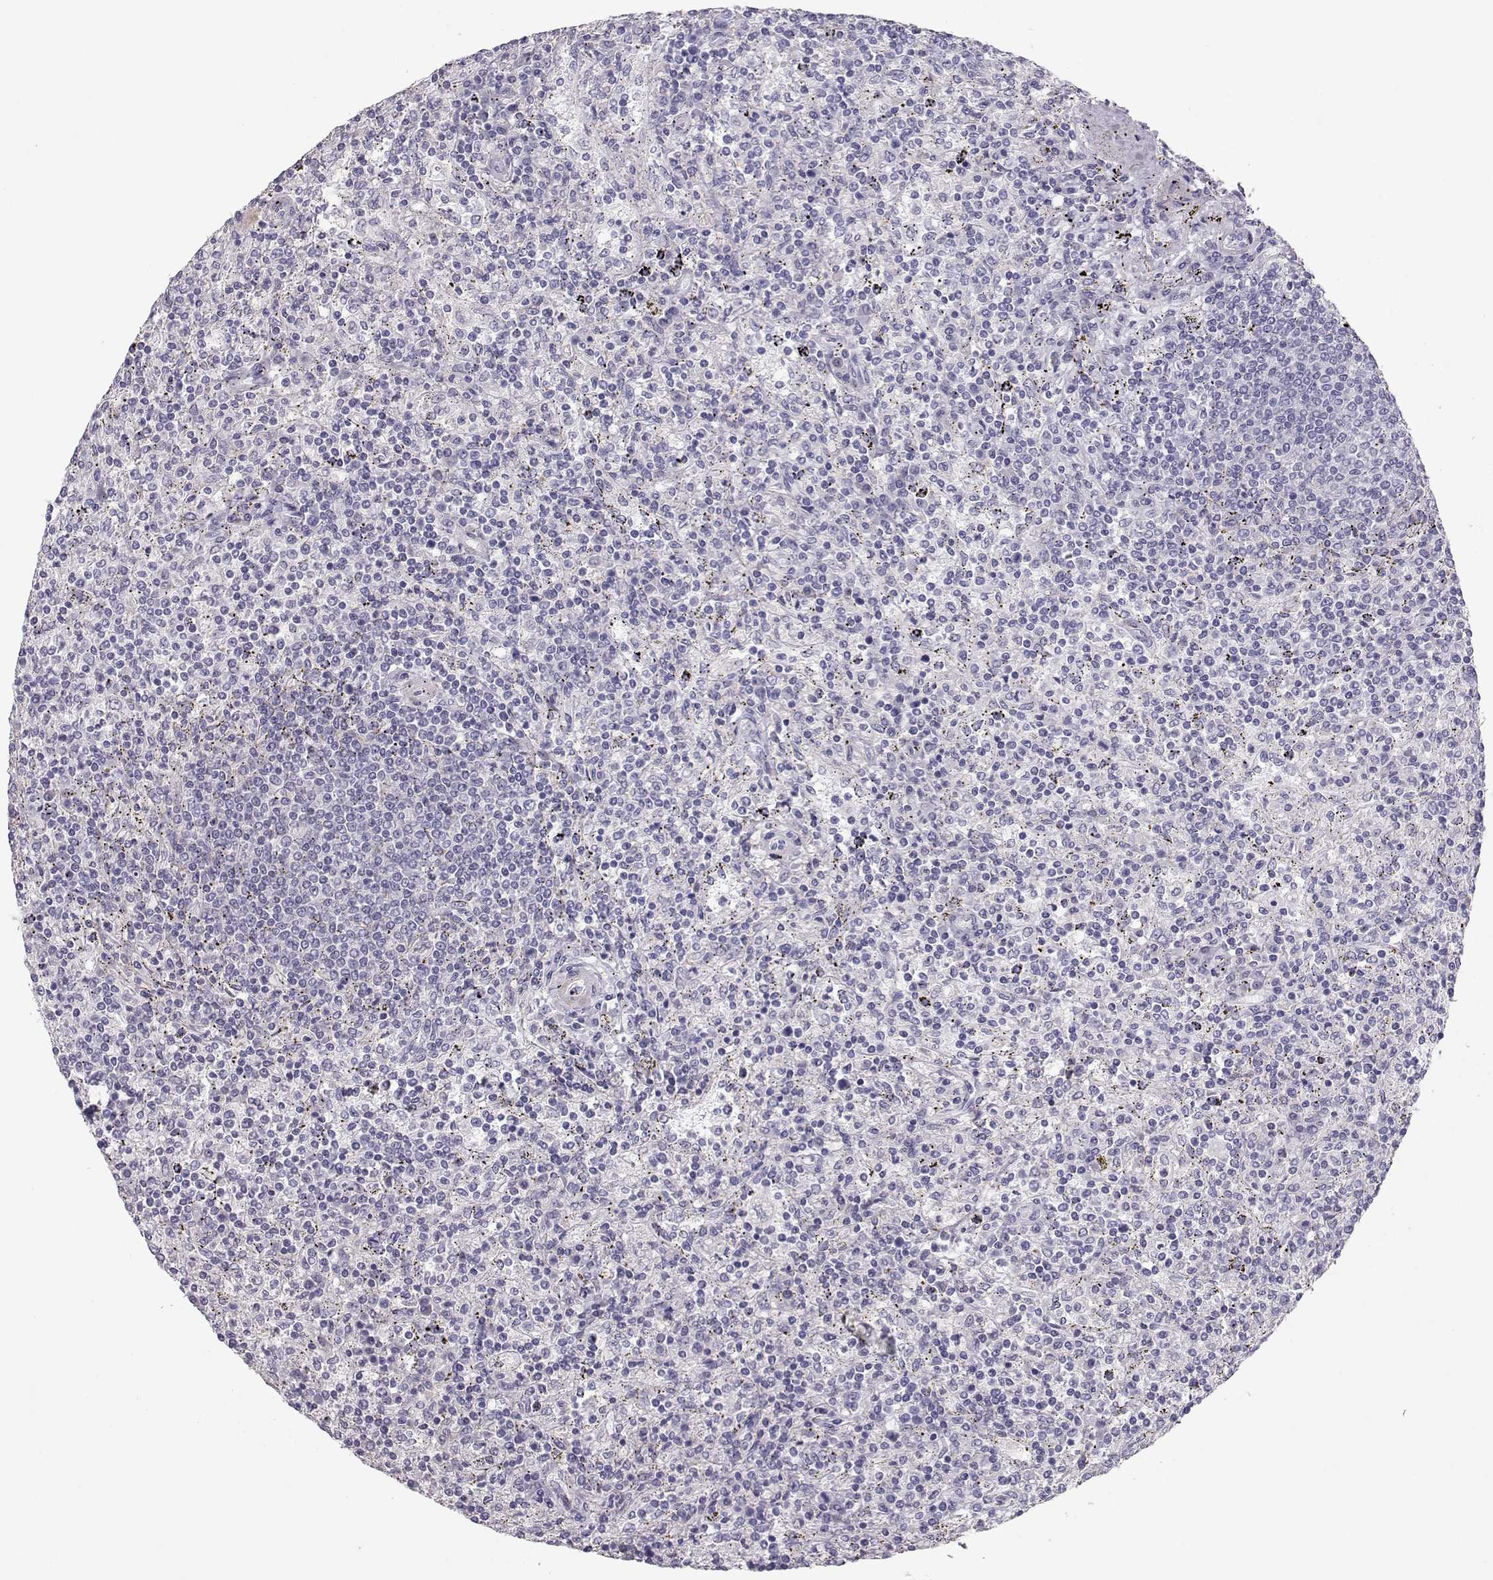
{"staining": {"intensity": "negative", "quantity": "none", "location": "none"}, "tissue": "lymphoma", "cell_type": "Tumor cells", "image_type": "cancer", "snomed": [{"axis": "morphology", "description": "Malignant lymphoma, non-Hodgkin's type, Low grade"}, {"axis": "topography", "description": "Spleen"}], "caption": "IHC image of lymphoma stained for a protein (brown), which demonstrates no positivity in tumor cells. Nuclei are stained in blue.", "gene": "SLITRK3", "patient": {"sex": "male", "age": 62}}